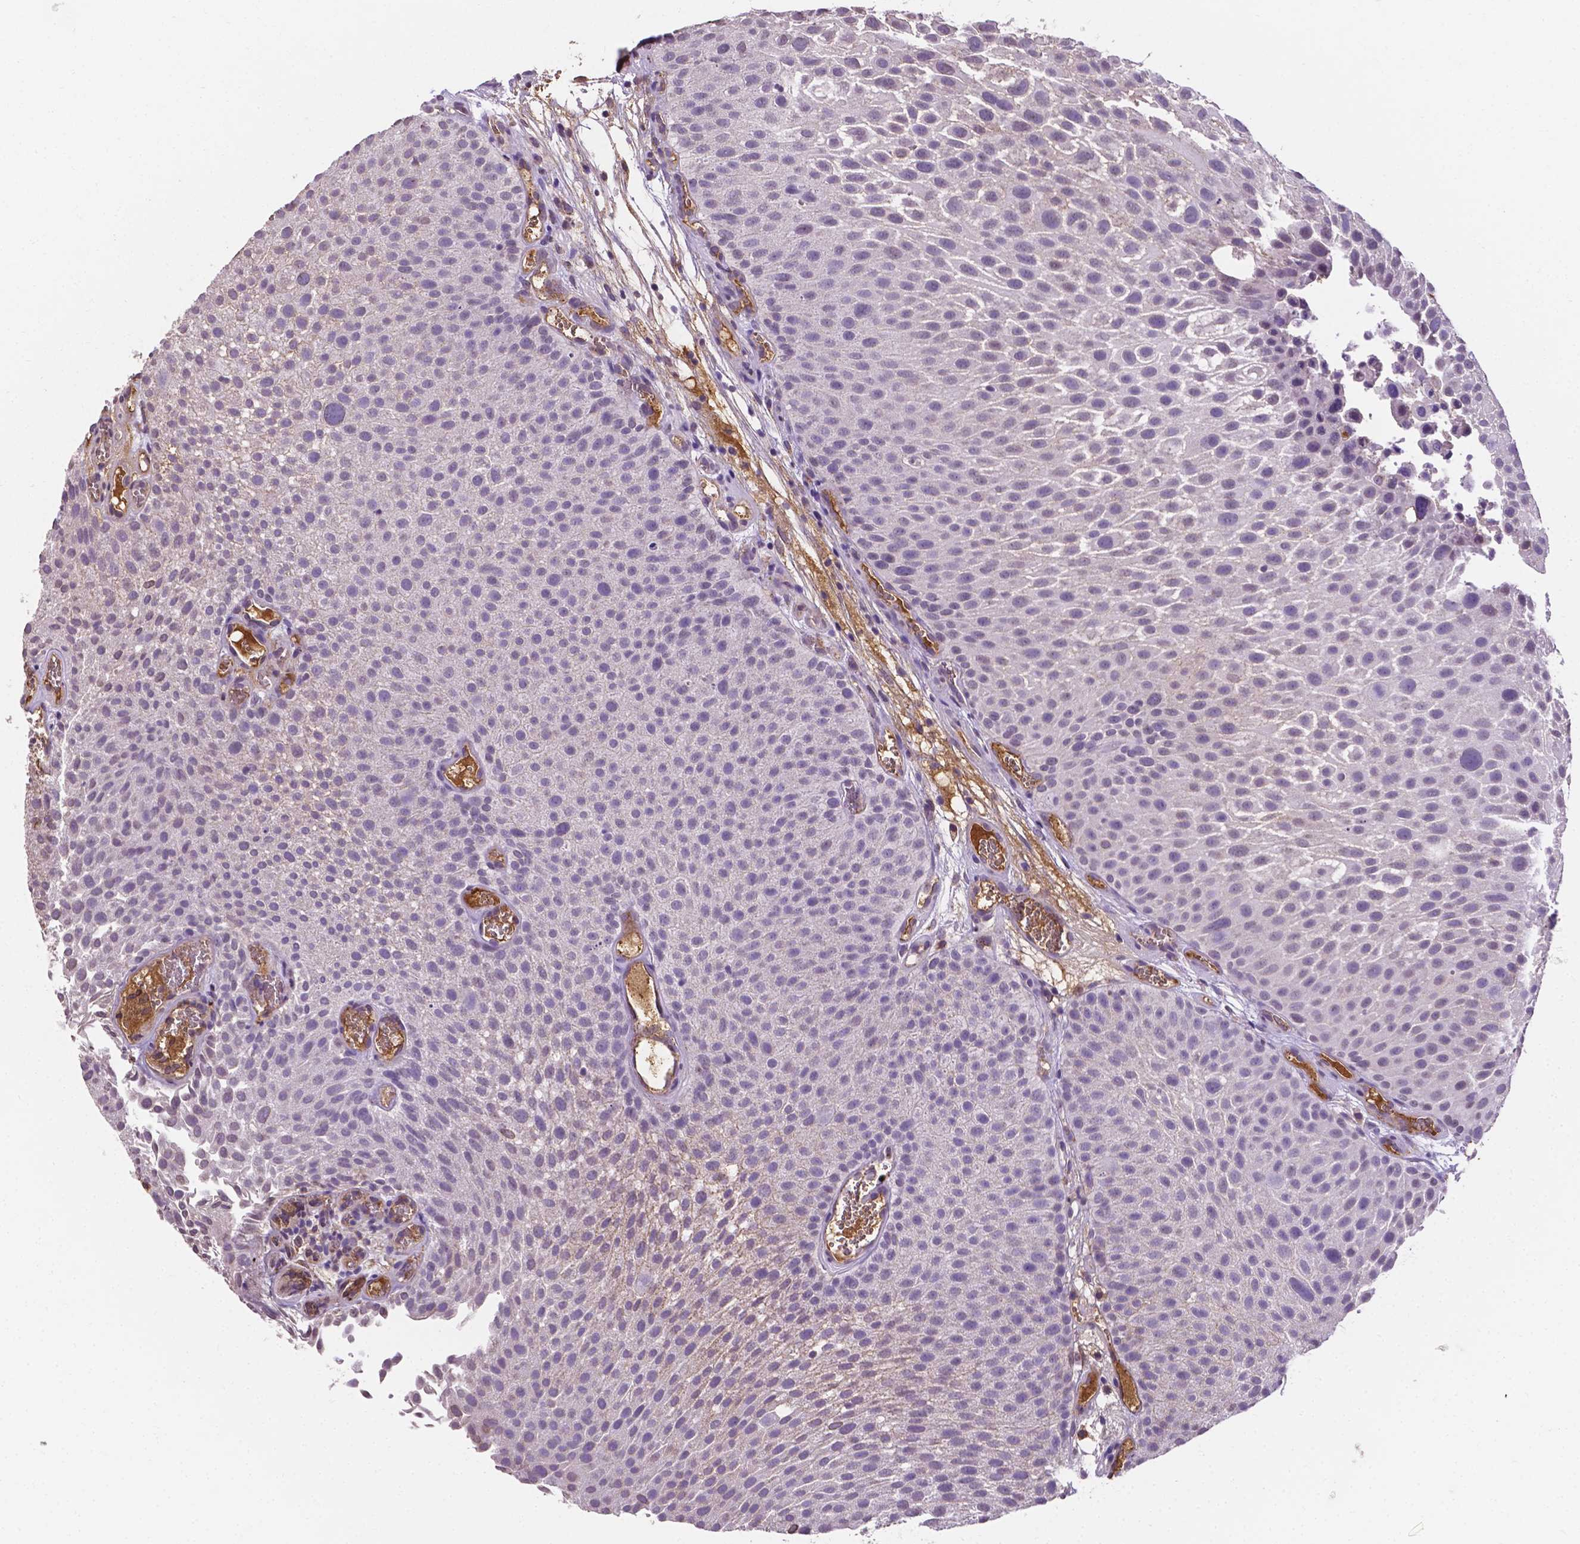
{"staining": {"intensity": "negative", "quantity": "none", "location": "none"}, "tissue": "urothelial cancer", "cell_type": "Tumor cells", "image_type": "cancer", "snomed": [{"axis": "morphology", "description": "Urothelial carcinoma, Low grade"}, {"axis": "topography", "description": "Urinary bladder"}], "caption": "IHC of urothelial cancer reveals no staining in tumor cells.", "gene": "APOE", "patient": {"sex": "male", "age": 72}}